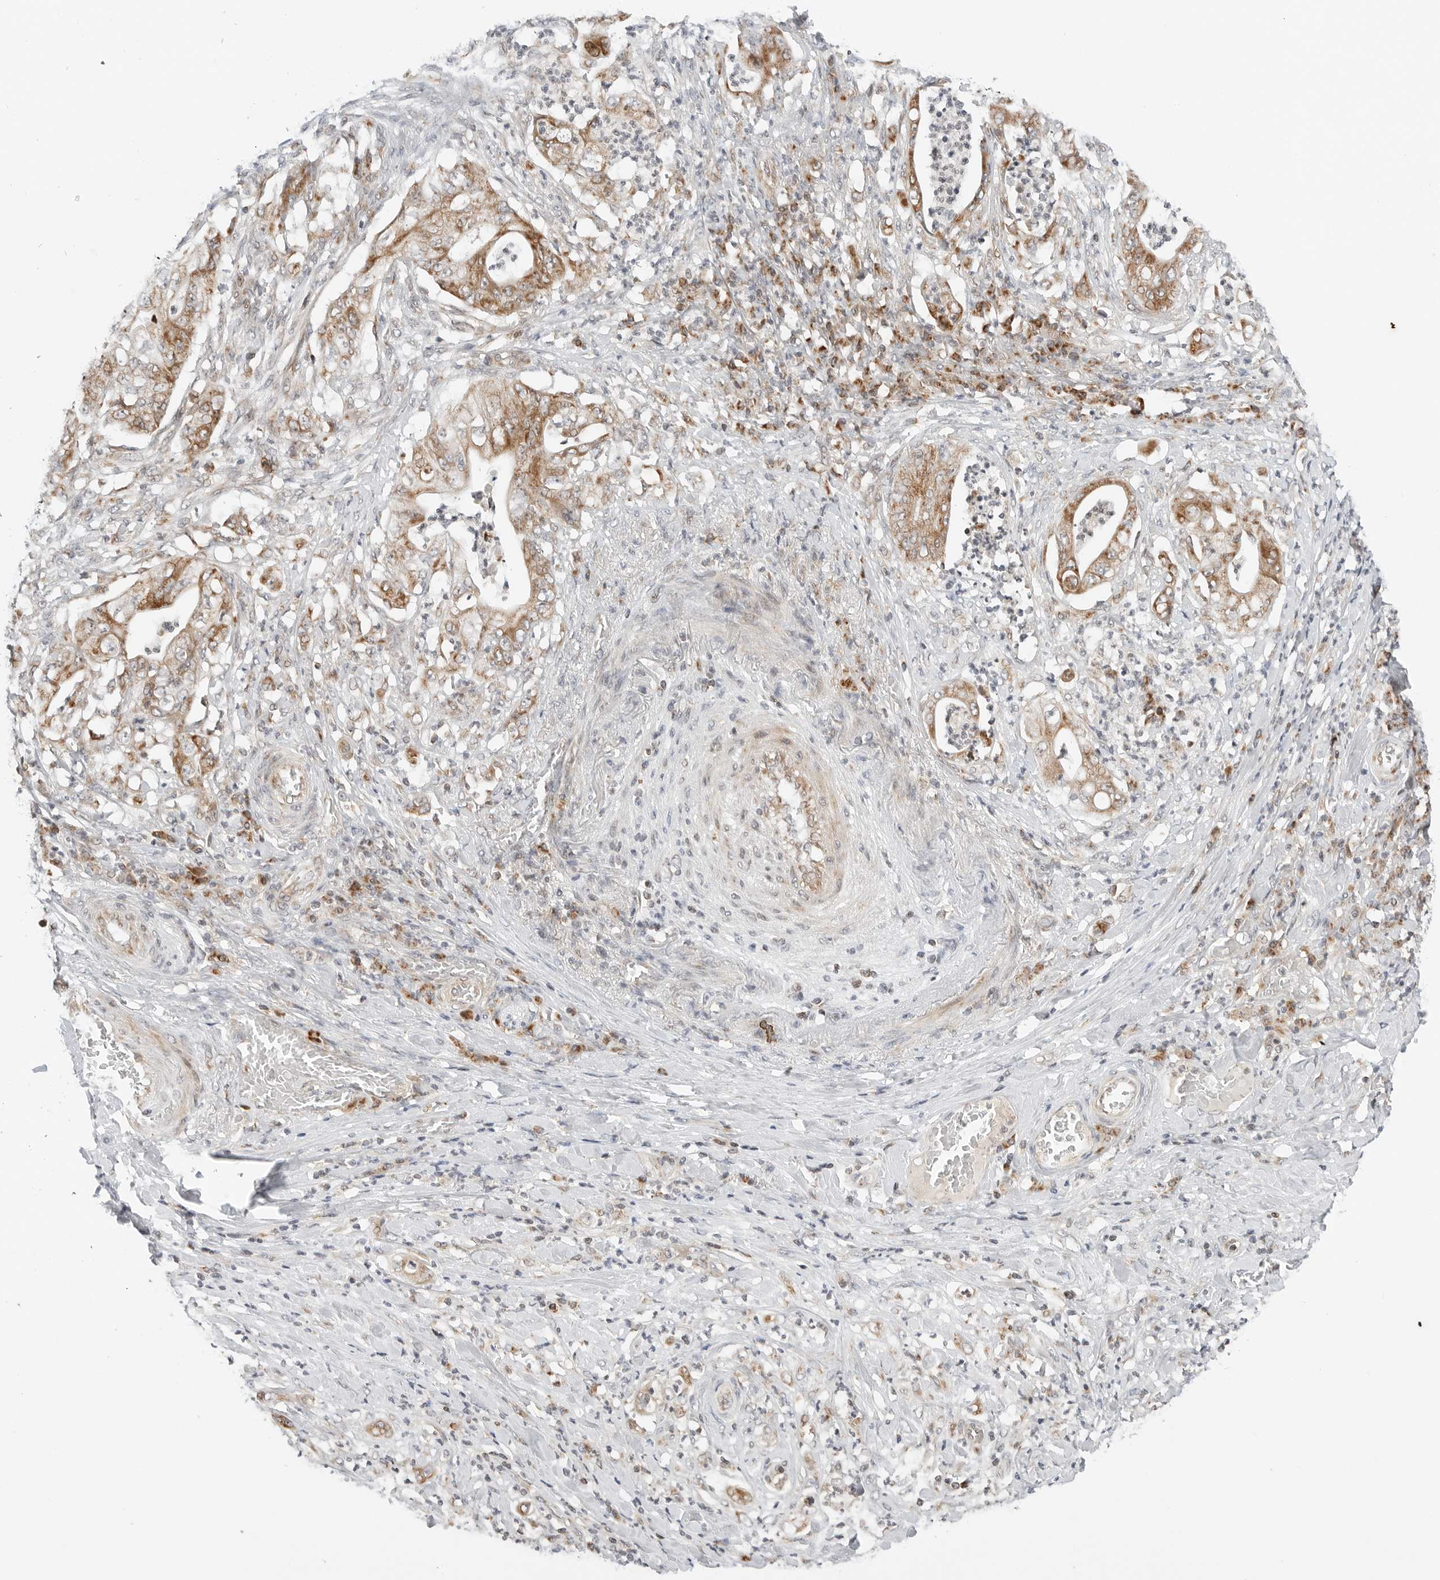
{"staining": {"intensity": "strong", "quantity": ">75%", "location": "cytoplasmic/membranous"}, "tissue": "stomach cancer", "cell_type": "Tumor cells", "image_type": "cancer", "snomed": [{"axis": "morphology", "description": "Adenocarcinoma, NOS"}, {"axis": "topography", "description": "Stomach"}], "caption": "This photomicrograph exhibits immunohistochemistry (IHC) staining of stomach cancer, with high strong cytoplasmic/membranous expression in approximately >75% of tumor cells.", "gene": "DYRK4", "patient": {"sex": "female", "age": 73}}